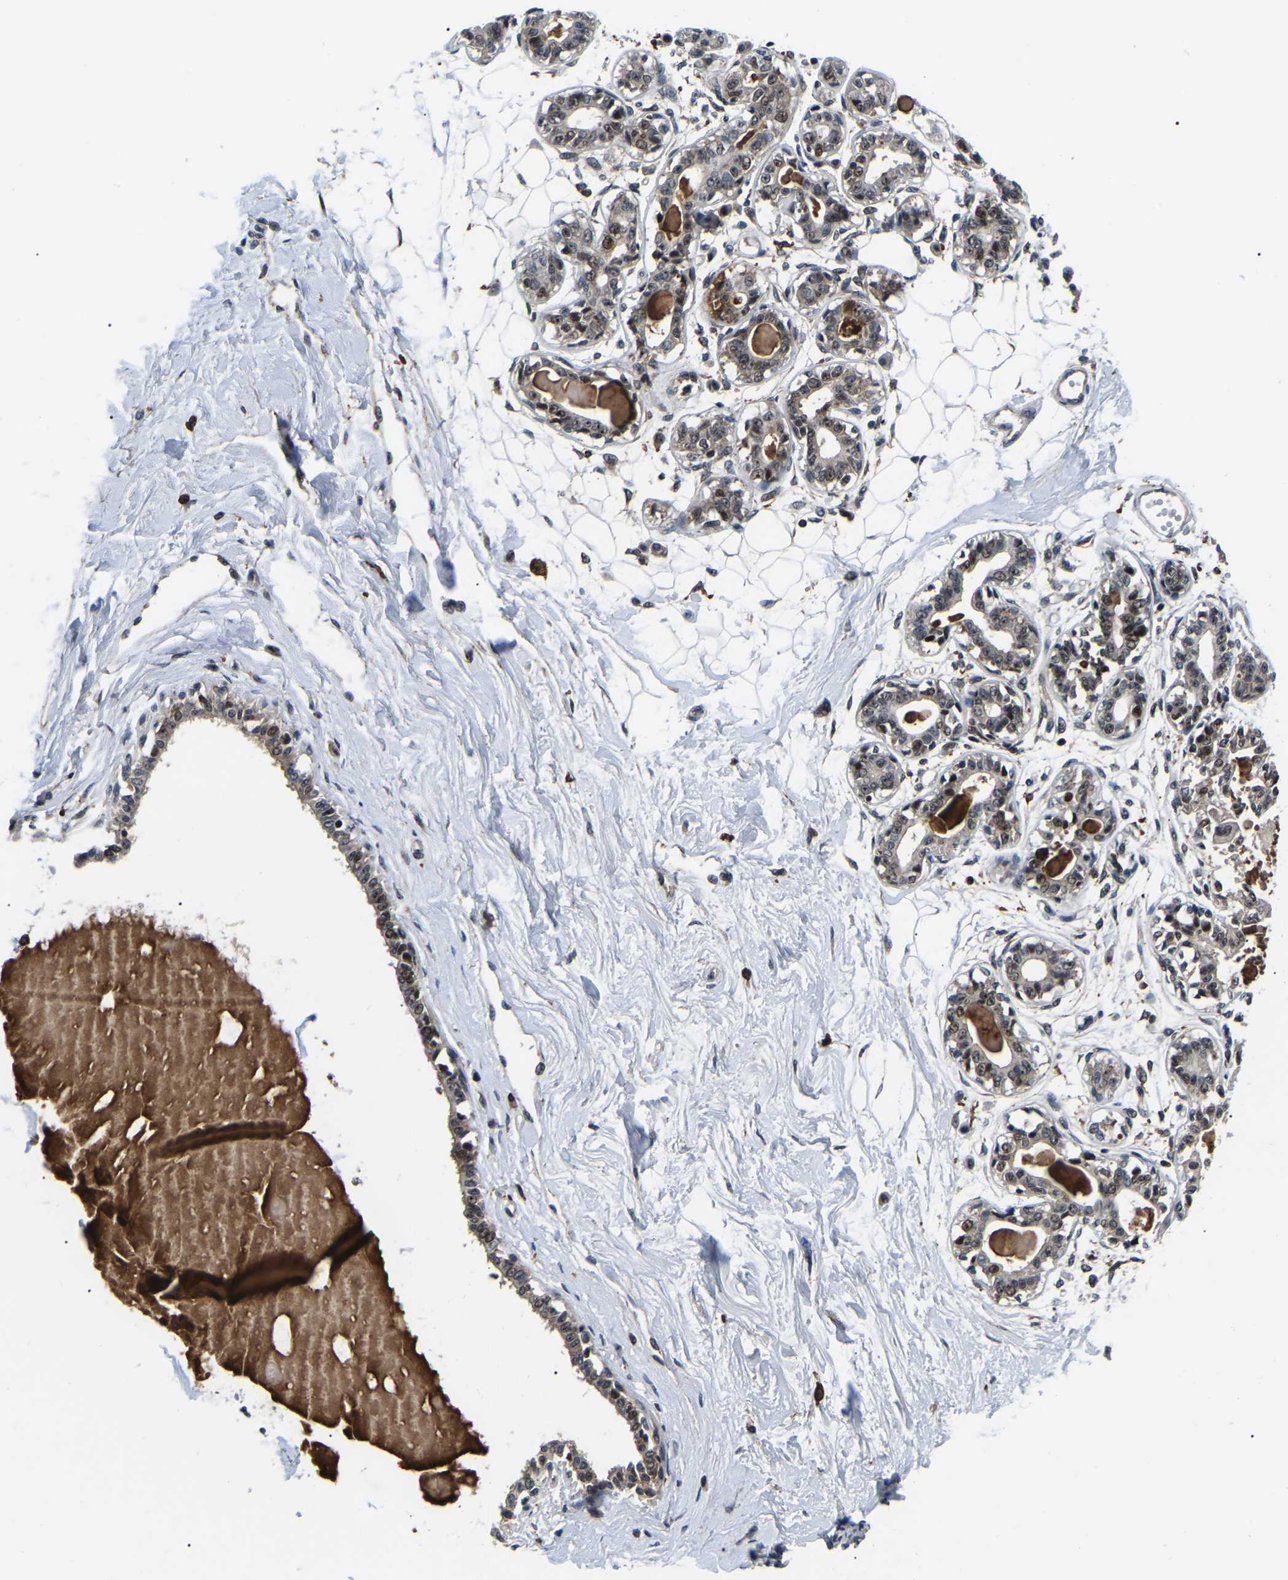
{"staining": {"intensity": "negative", "quantity": "none", "location": "none"}, "tissue": "breast", "cell_type": "Adipocytes", "image_type": "normal", "snomed": [{"axis": "morphology", "description": "Normal tissue, NOS"}, {"axis": "topography", "description": "Breast"}], "caption": "High magnification brightfield microscopy of normal breast stained with DAB (3,3'-diaminobenzidine) (brown) and counterstained with hematoxylin (blue): adipocytes show no significant staining. The staining is performed using DAB brown chromogen with nuclei counter-stained in using hematoxylin.", "gene": "RRP1B", "patient": {"sex": "female", "age": 45}}